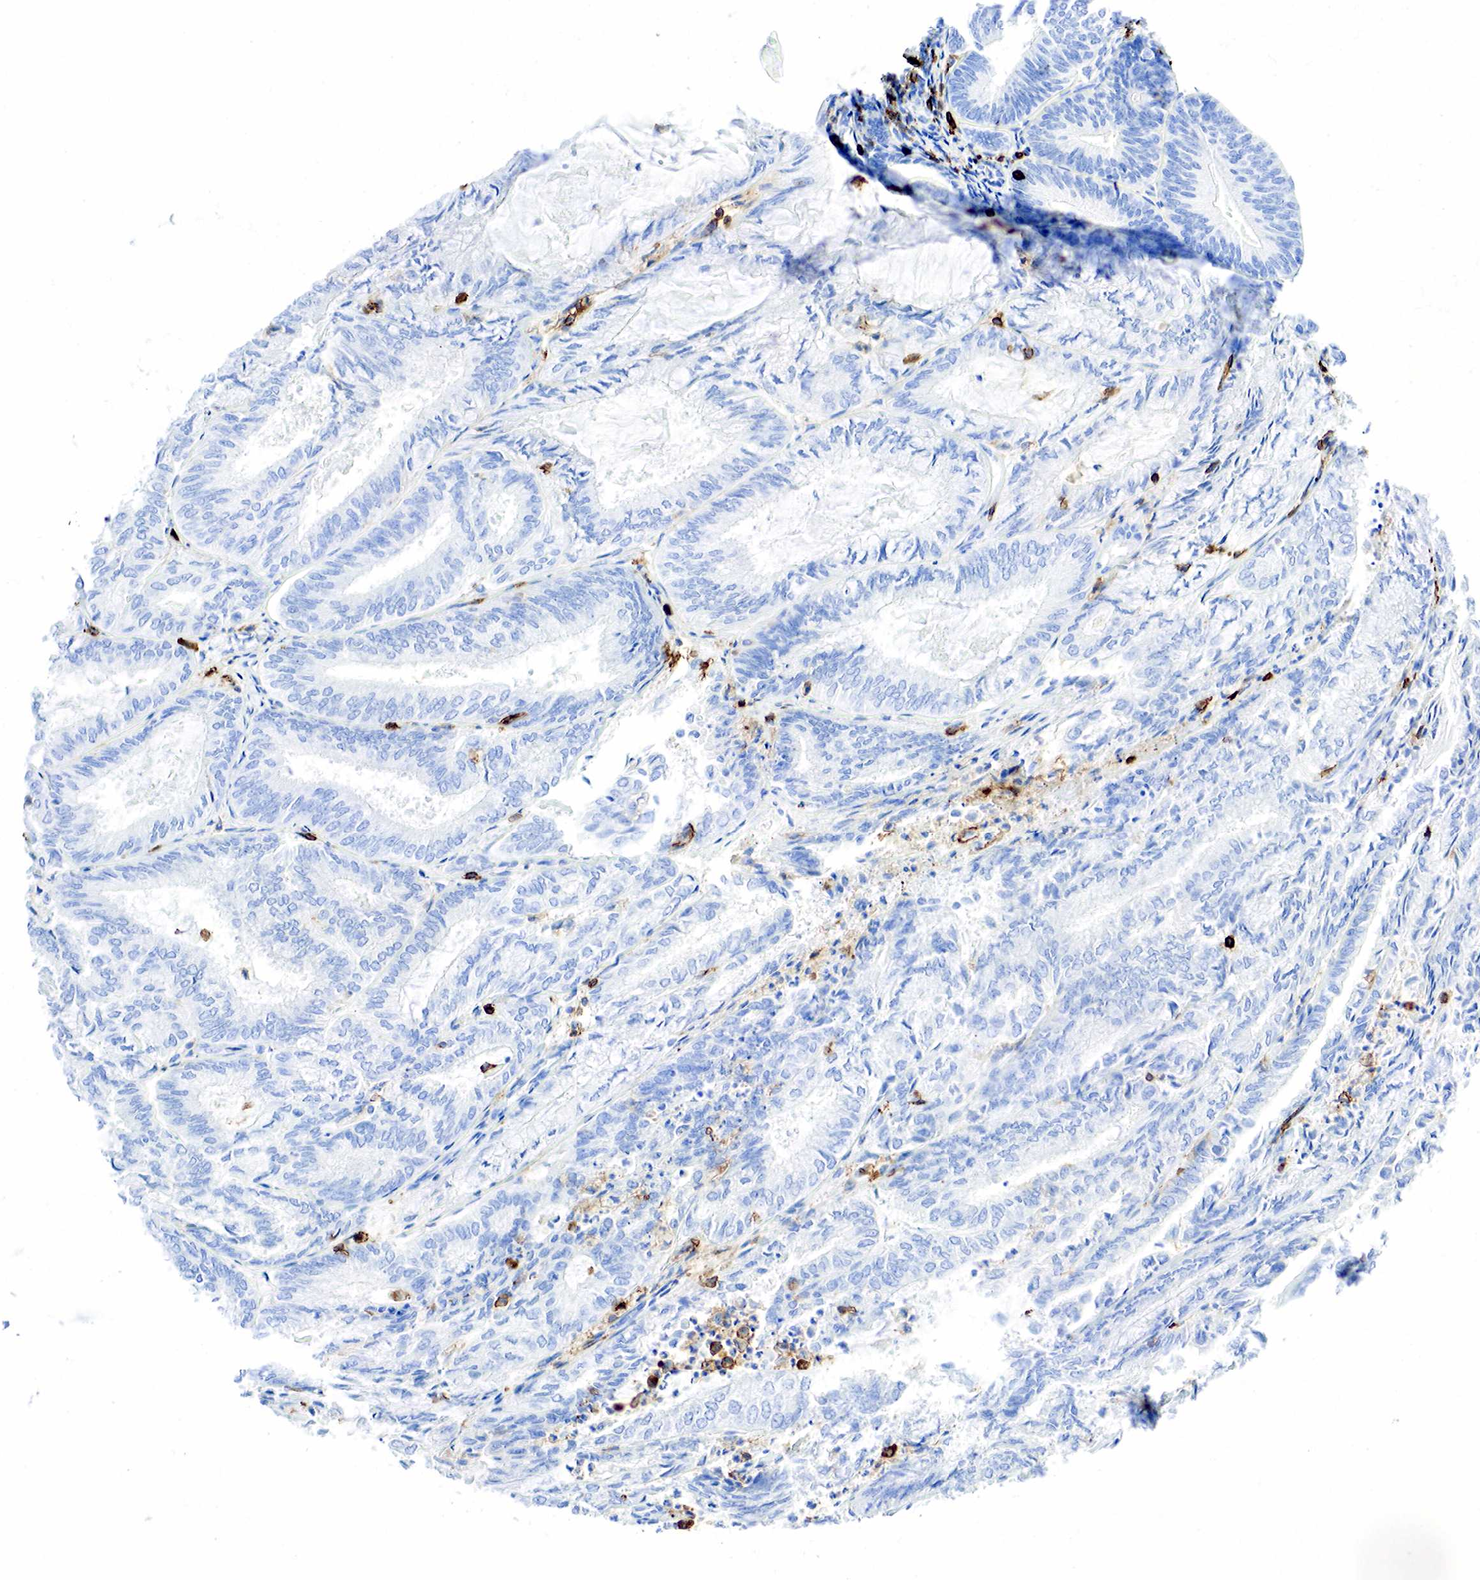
{"staining": {"intensity": "negative", "quantity": "none", "location": "none"}, "tissue": "endometrial cancer", "cell_type": "Tumor cells", "image_type": "cancer", "snomed": [{"axis": "morphology", "description": "Adenocarcinoma, NOS"}, {"axis": "topography", "description": "Endometrium"}], "caption": "Immunohistochemical staining of human endometrial cancer shows no significant staining in tumor cells.", "gene": "PTPRC", "patient": {"sex": "female", "age": 59}}